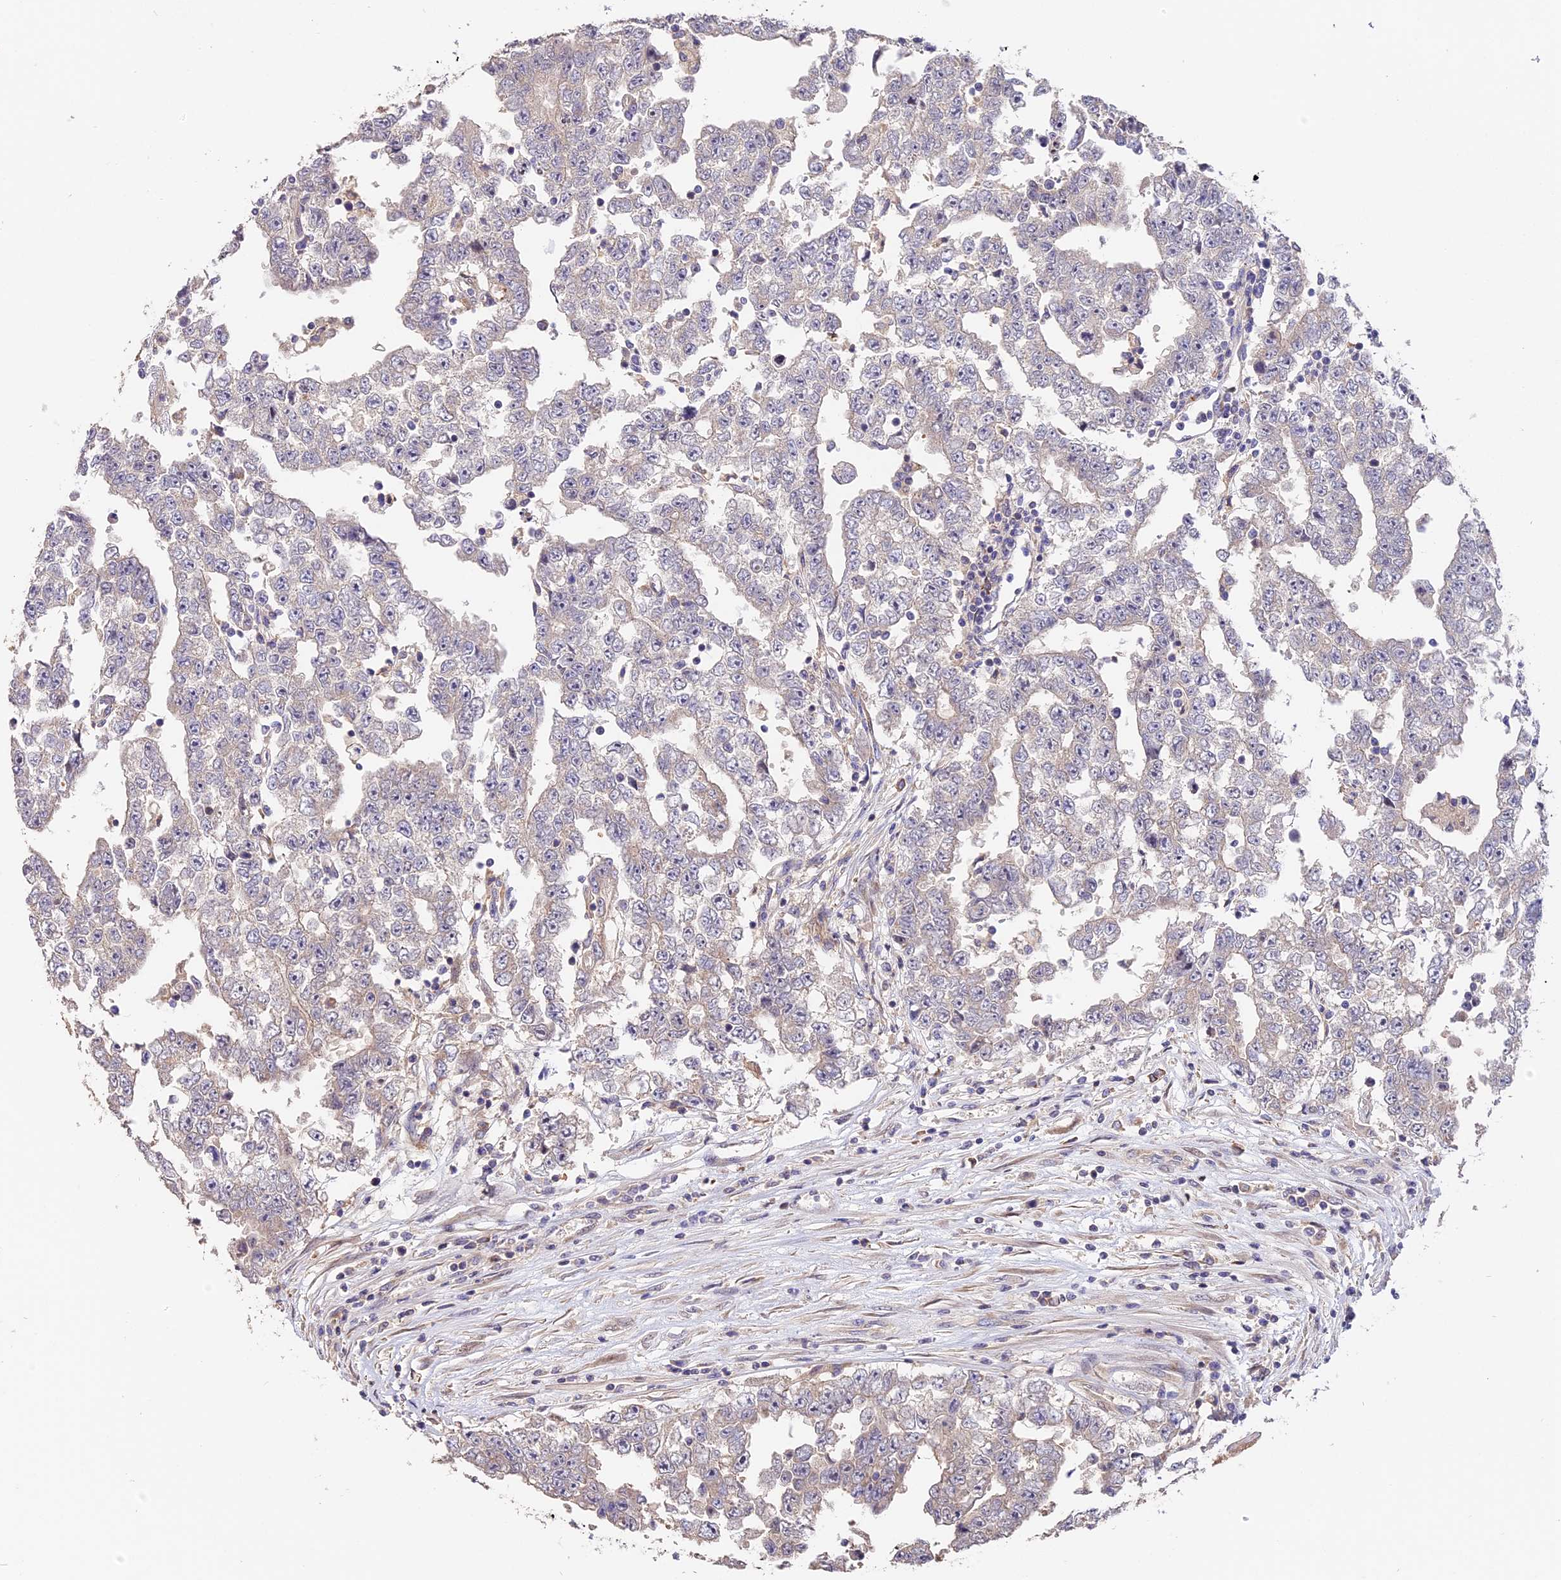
{"staining": {"intensity": "negative", "quantity": "none", "location": "none"}, "tissue": "testis cancer", "cell_type": "Tumor cells", "image_type": "cancer", "snomed": [{"axis": "morphology", "description": "Carcinoma, Embryonal, NOS"}, {"axis": "topography", "description": "Testis"}], "caption": "Protein analysis of testis embryonal carcinoma reveals no significant positivity in tumor cells.", "gene": "ARHGAP17", "patient": {"sex": "male", "age": 25}}